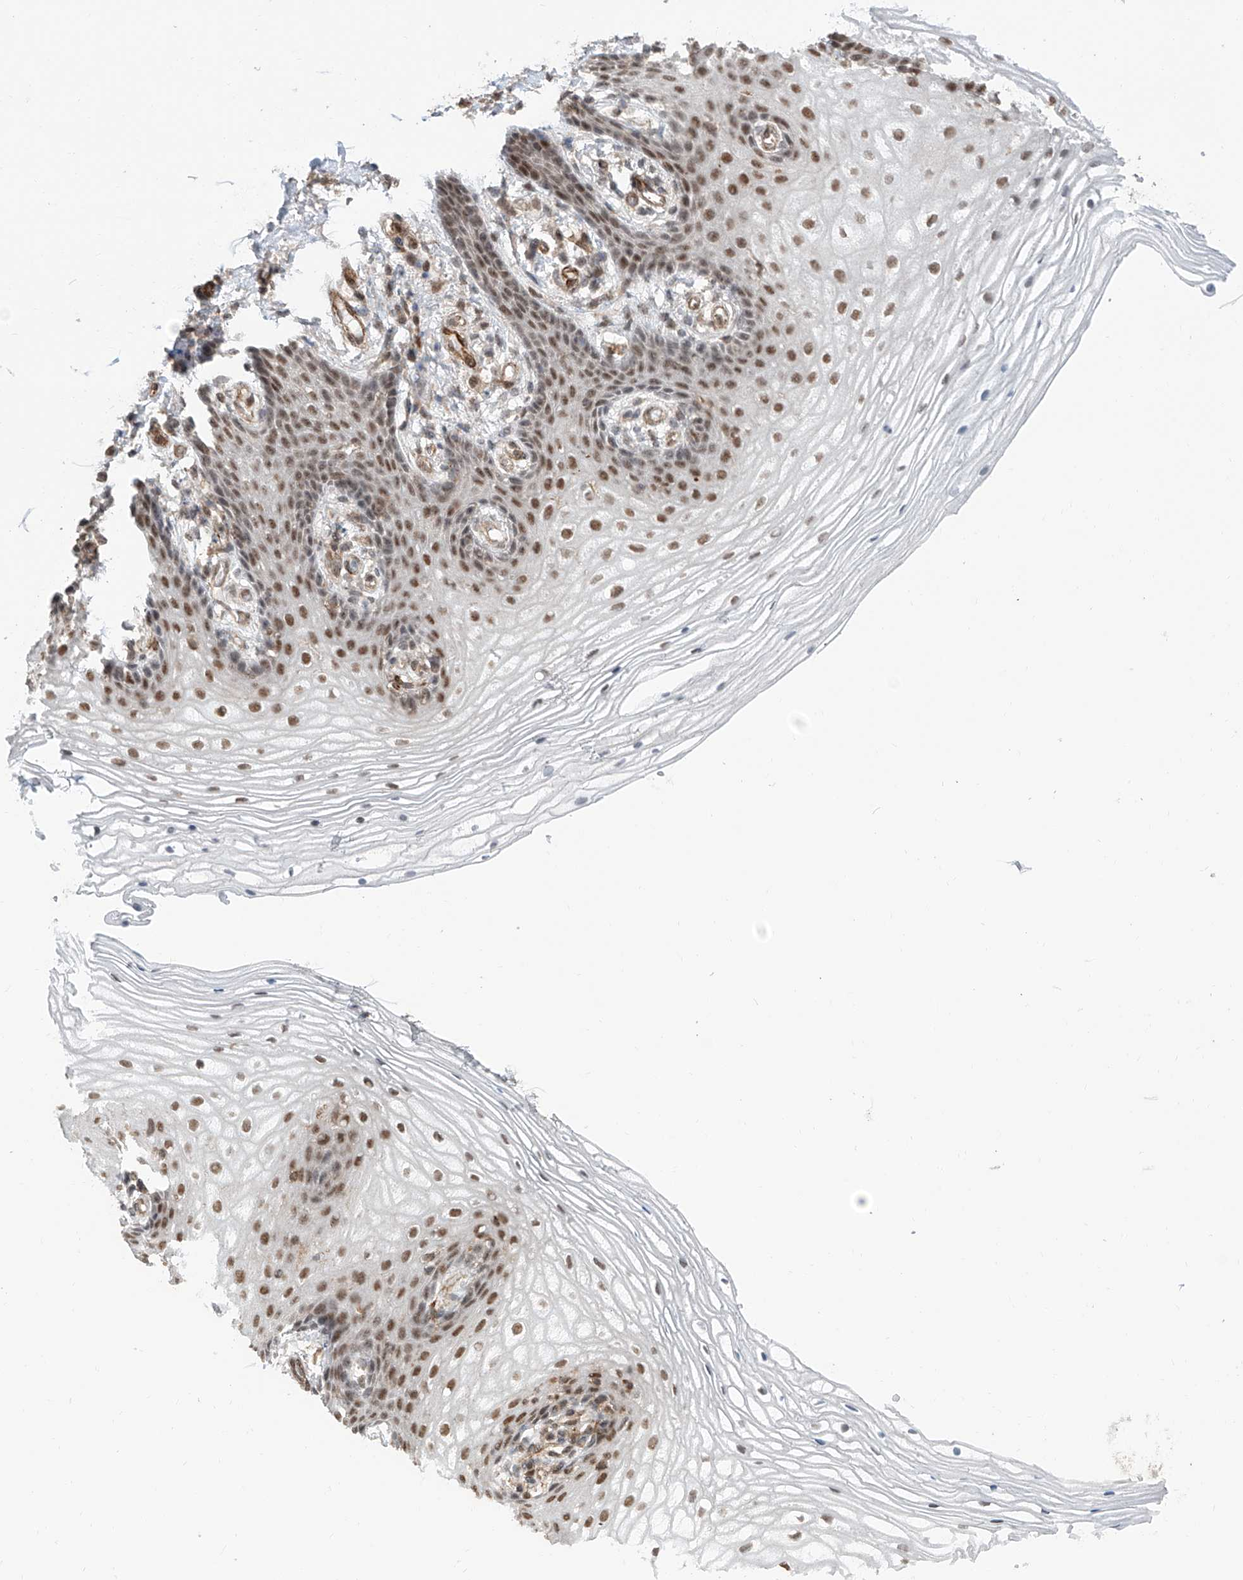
{"staining": {"intensity": "moderate", "quantity": ">75%", "location": "nuclear"}, "tissue": "vagina", "cell_type": "Squamous epithelial cells", "image_type": "normal", "snomed": [{"axis": "morphology", "description": "Normal tissue, NOS"}, {"axis": "topography", "description": "Vagina"}], "caption": "Brown immunohistochemical staining in unremarkable vagina displays moderate nuclear expression in approximately >75% of squamous epithelial cells. The protein is shown in brown color, while the nuclei are stained blue.", "gene": "SDE2", "patient": {"sex": "female", "age": 60}}